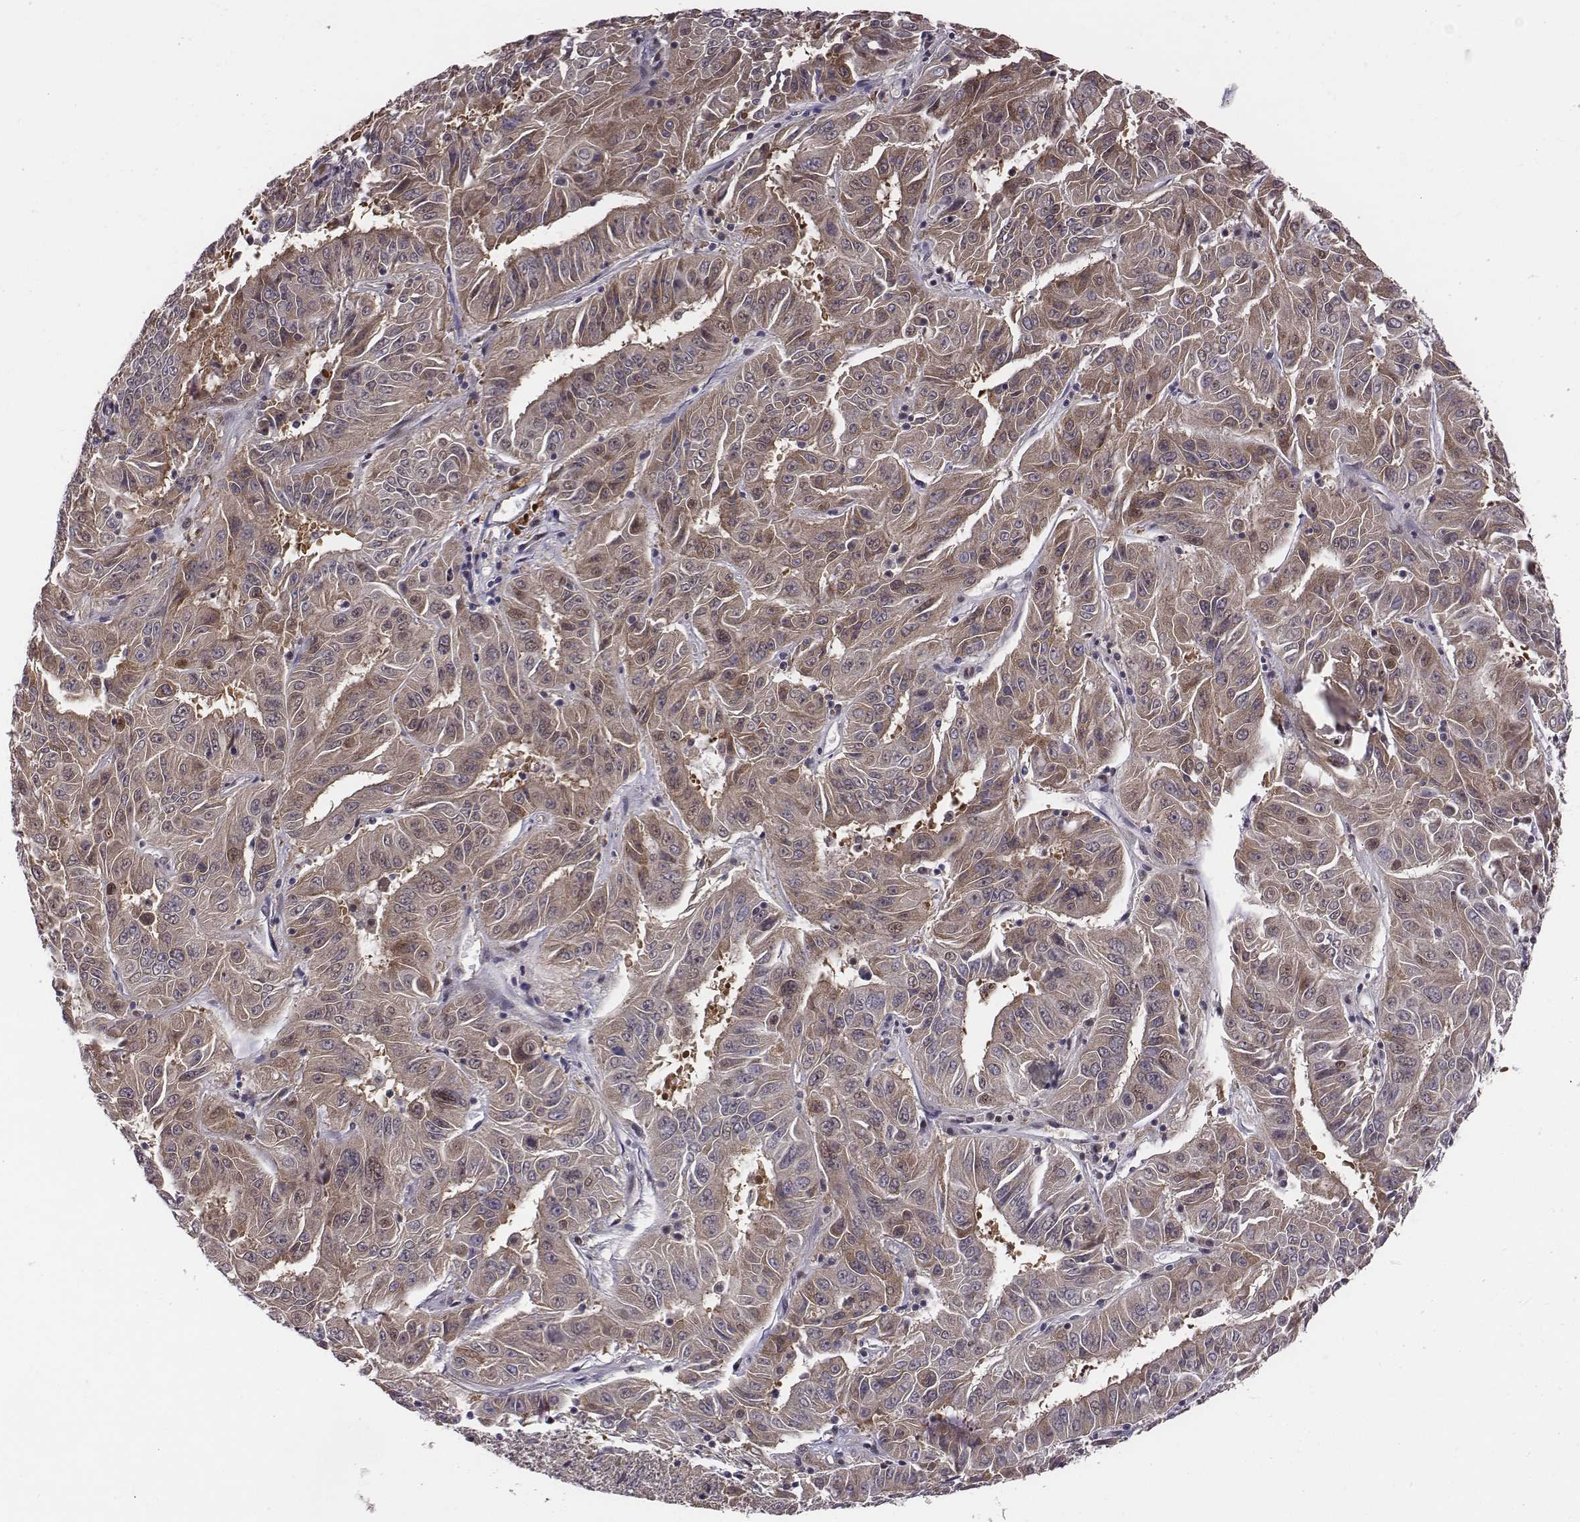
{"staining": {"intensity": "moderate", "quantity": ">75%", "location": "cytoplasmic/membranous"}, "tissue": "pancreatic cancer", "cell_type": "Tumor cells", "image_type": "cancer", "snomed": [{"axis": "morphology", "description": "Adenocarcinoma, NOS"}, {"axis": "topography", "description": "Pancreas"}], "caption": "IHC staining of pancreatic cancer, which reveals medium levels of moderate cytoplasmic/membranous staining in about >75% of tumor cells indicating moderate cytoplasmic/membranous protein staining. The staining was performed using DAB (3,3'-diaminobenzidine) (brown) for protein detection and nuclei were counterstained in hematoxylin (blue).", "gene": "SMURF2", "patient": {"sex": "male", "age": 63}}